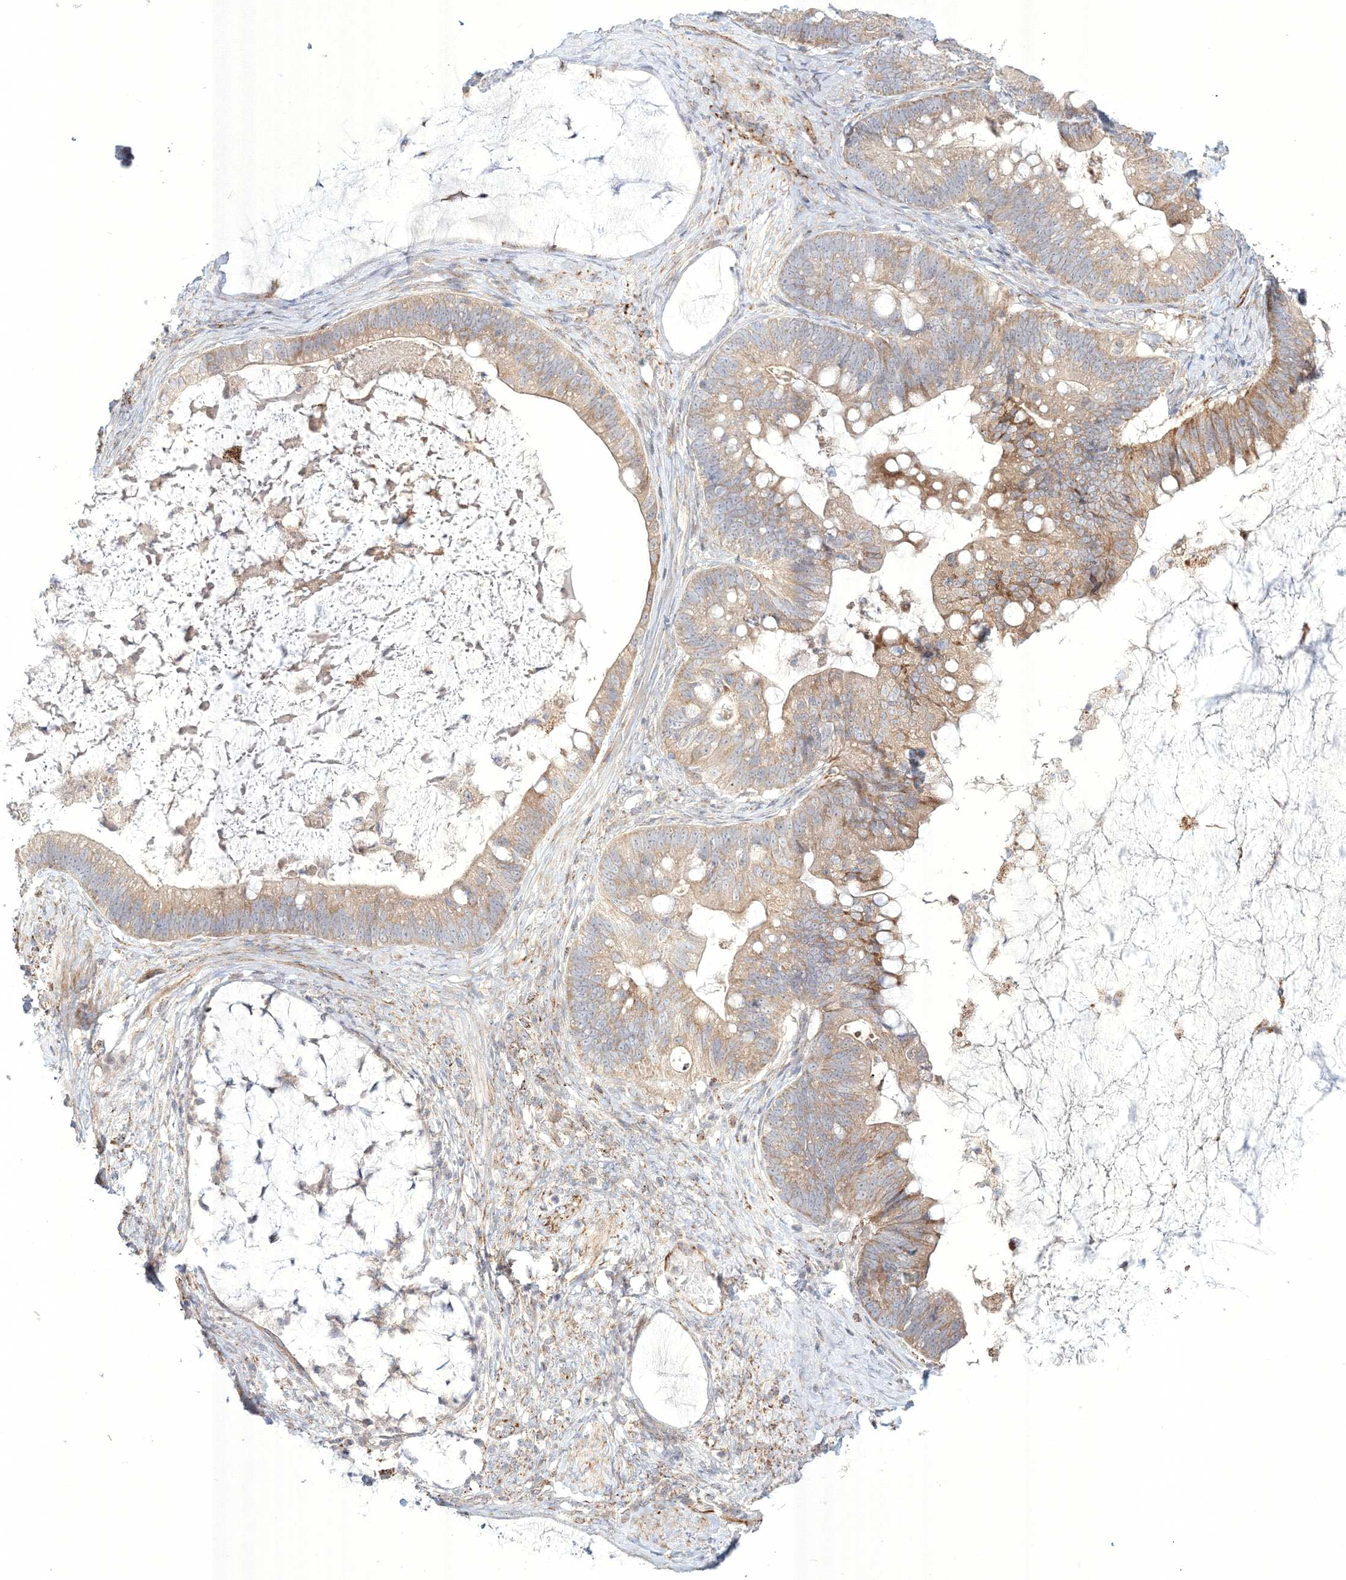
{"staining": {"intensity": "moderate", "quantity": ">75%", "location": "cytoplasmic/membranous"}, "tissue": "ovarian cancer", "cell_type": "Tumor cells", "image_type": "cancer", "snomed": [{"axis": "morphology", "description": "Cystadenocarcinoma, mucinous, NOS"}, {"axis": "topography", "description": "Ovary"}], "caption": "Ovarian cancer (mucinous cystadenocarcinoma) tissue displays moderate cytoplasmic/membranous positivity in approximately >75% of tumor cells, visualized by immunohistochemistry.", "gene": "WDR49", "patient": {"sex": "female", "age": 61}}